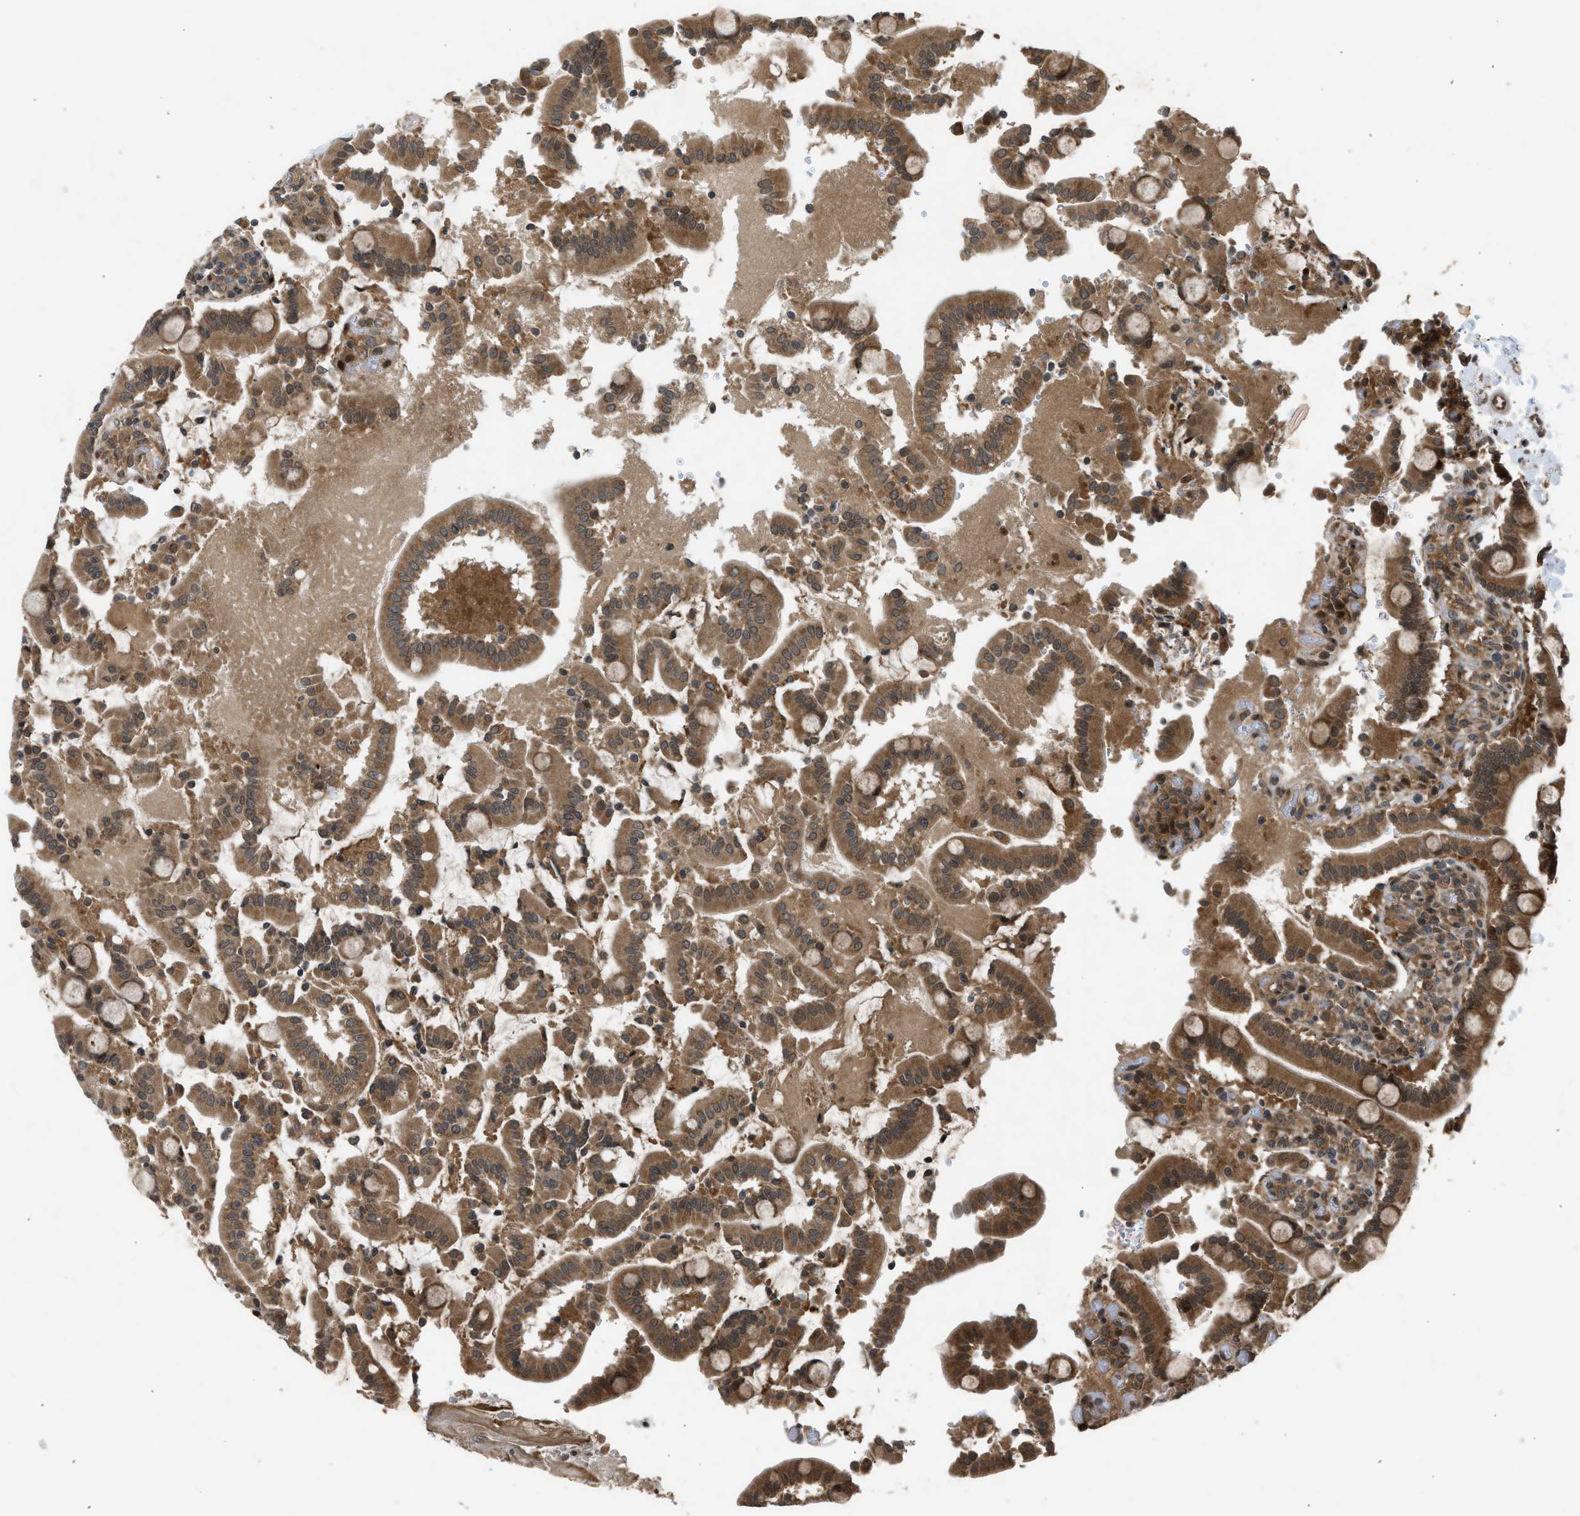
{"staining": {"intensity": "moderate", "quantity": ">75%", "location": "cytoplasmic/membranous"}, "tissue": "duodenum", "cell_type": "Glandular cells", "image_type": "normal", "snomed": [{"axis": "morphology", "description": "Normal tissue, NOS"}, {"axis": "topography", "description": "Small intestine, NOS"}], "caption": "Brown immunohistochemical staining in normal human duodenum reveals moderate cytoplasmic/membranous staining in about >75% of glandular cells.", "gene": "TXNL1", "patient": {"sex": "female", "age": 71}}